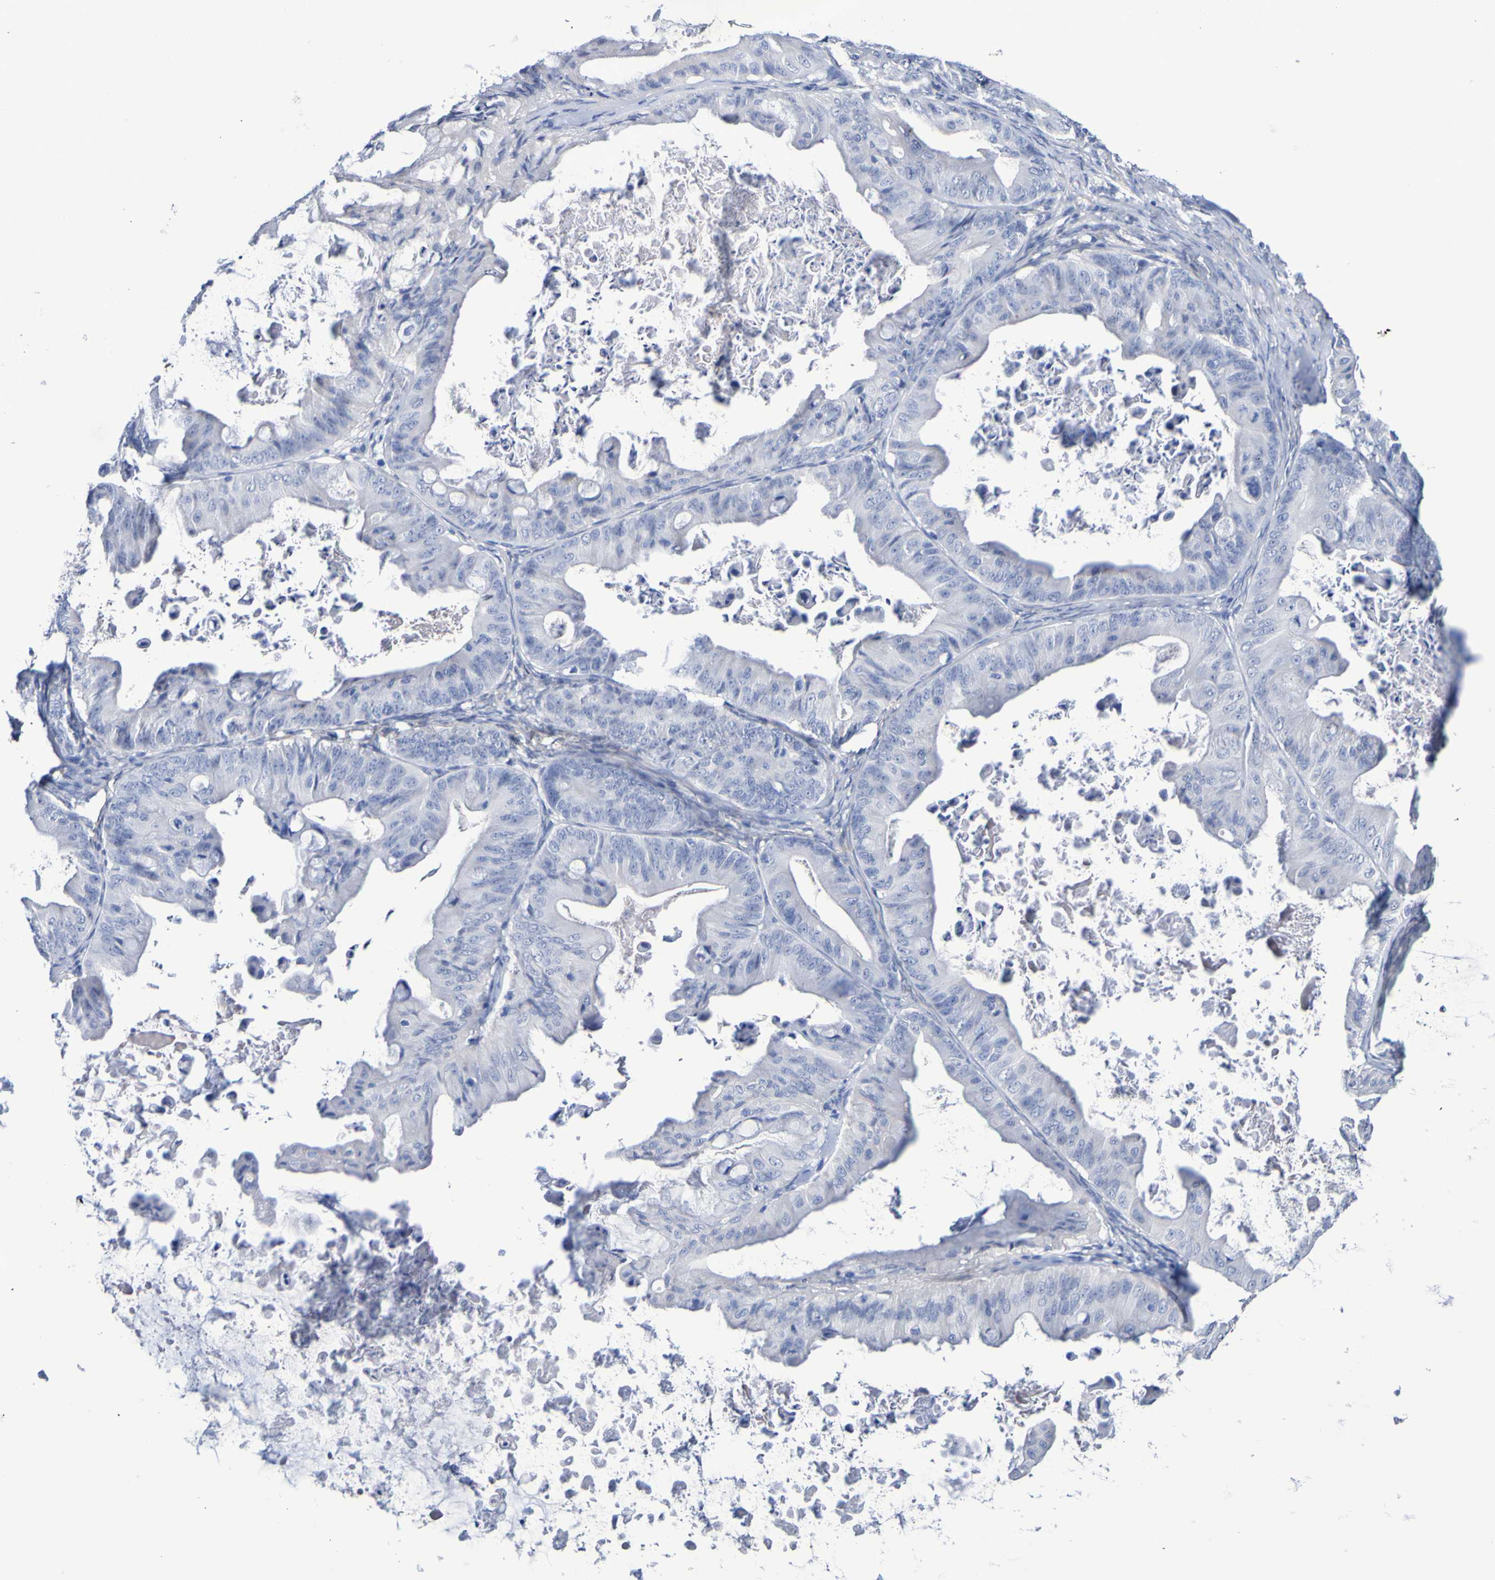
{"staining": {"intensity": "negative", "quantity": "none", "location": "none"}, "tissue": "ovarian cancer", "cell_type": "Tumor cells", "image_type": "cancer", "snomed": [{"axis": "morphology", "description": "Cystadenocarcinoma, mucinous, NOS"}, {"axis": "topography", "description": "Ovary"}], "caption": "Tumor cells show no significant protein staining in ovarian mucinous cystadenocarcinoma.", "gene": "SGCB", "patient": {"sex": "female", "age": 37}}